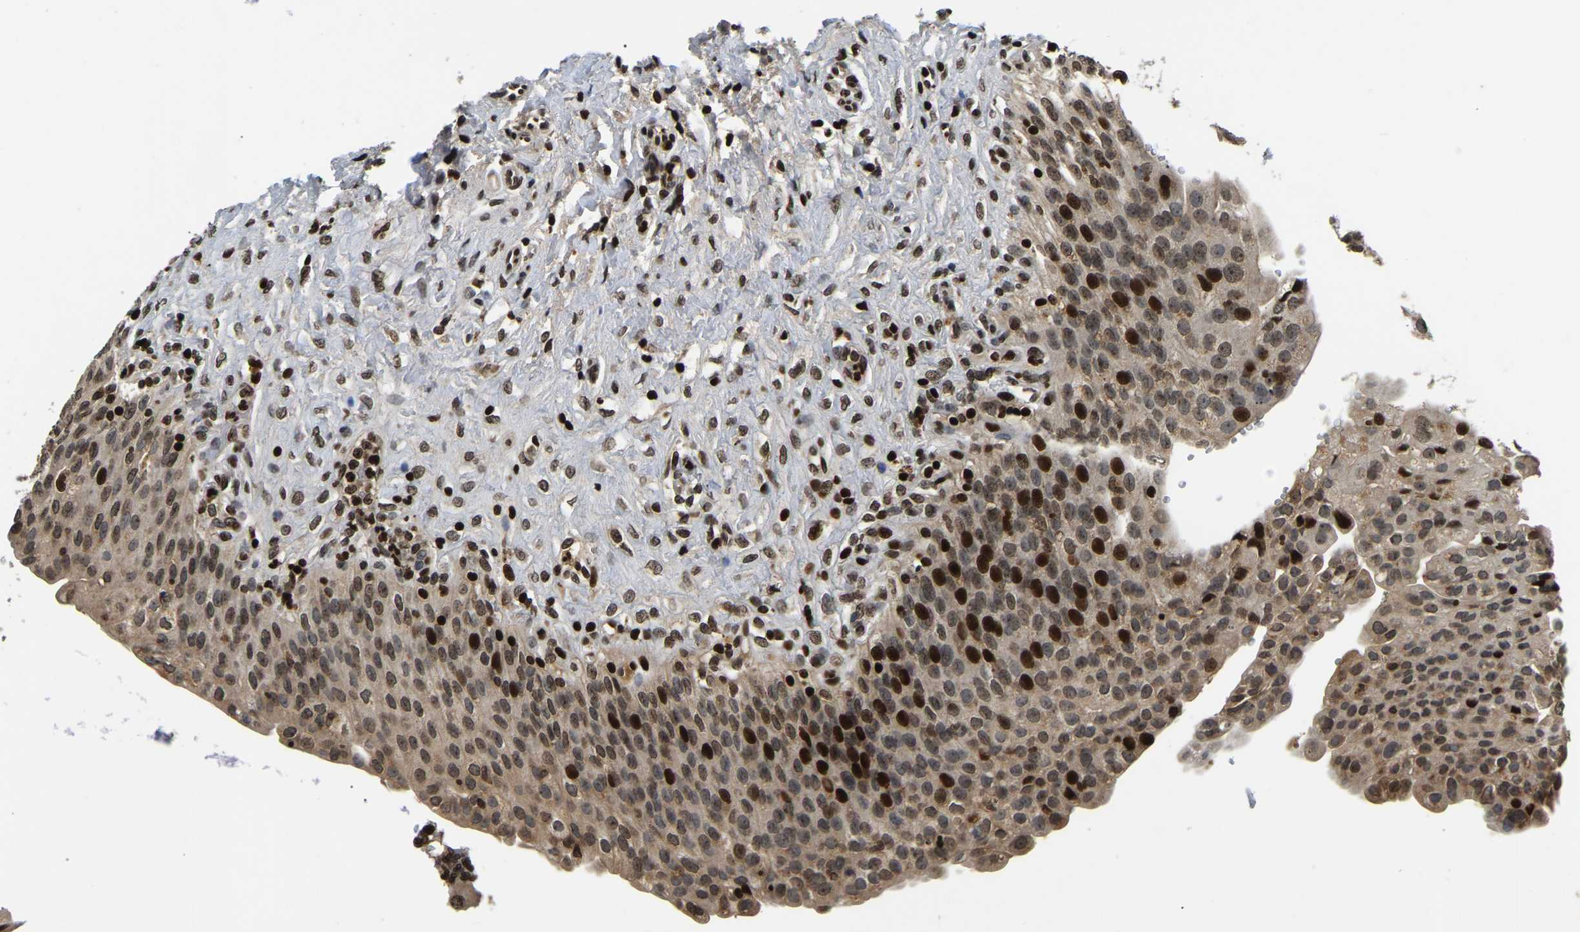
{"staining": {"intensity": "strong", "quantity": ">75%", "location": "cytoplasmic/membranous,nuclear"}, "tissue": "urinary bladder", "cell_type": "Urothelial cells", "image_type": "normal", "snomed": [{"axis": "morphology", "description": "Urothelial carcinoma, High grade"}, {"axis": "topography", "description": "Urinary bladder"}], "caption": "Immunohistochemistry (IHC) (DAB) staining of benign urinary bladder displays strong cytoplasmic/membranous,nuclear protein positivity in approximately >75% of urothelial cells.", "gene": "LRRC61", "patient": {"sex": "male", "age": 46}}